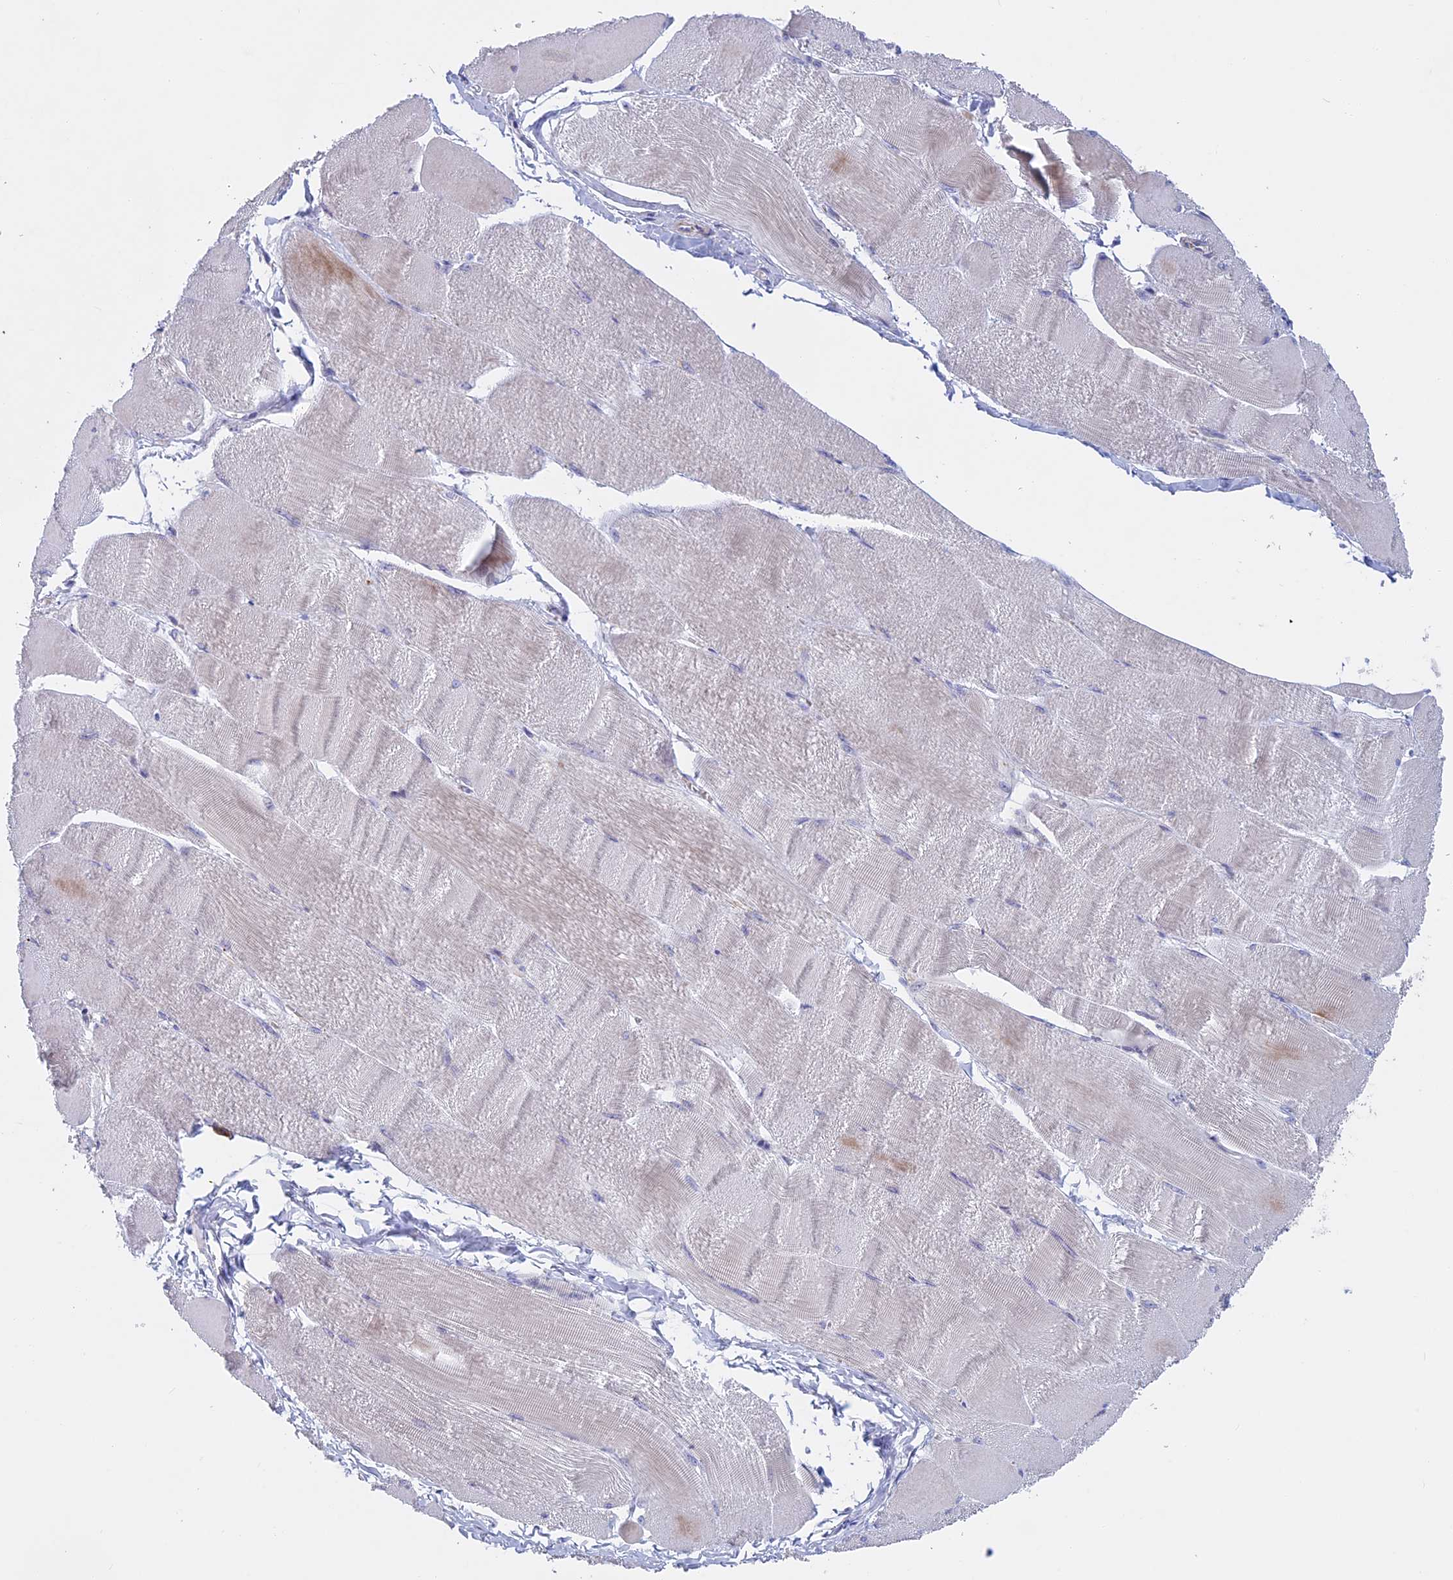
{"staining": {"intensity": "weak", "quantity": "25%-75%", "location": "cytoplasmic/membranous"}, "tissue": "skeletal muscle", "cell_type": "Myocytes", "image_type": "normal", "snomed": [{"axis": "morphology", "description": "Normal tissue, NOS"}, {"axis": "morphology", "description": "Basal cell carcinoma"}, {"axis": "topography", "description": "Skeletal muscle"}], "caption": "This is an image of immunohistochemistry staining of unremarkable skeletal muscle, which shows weak expression in the cytoplasmic/membranous of myocytes.", "gene": "SLC2A6", "patient": {"sex": "female", "age": 64}}